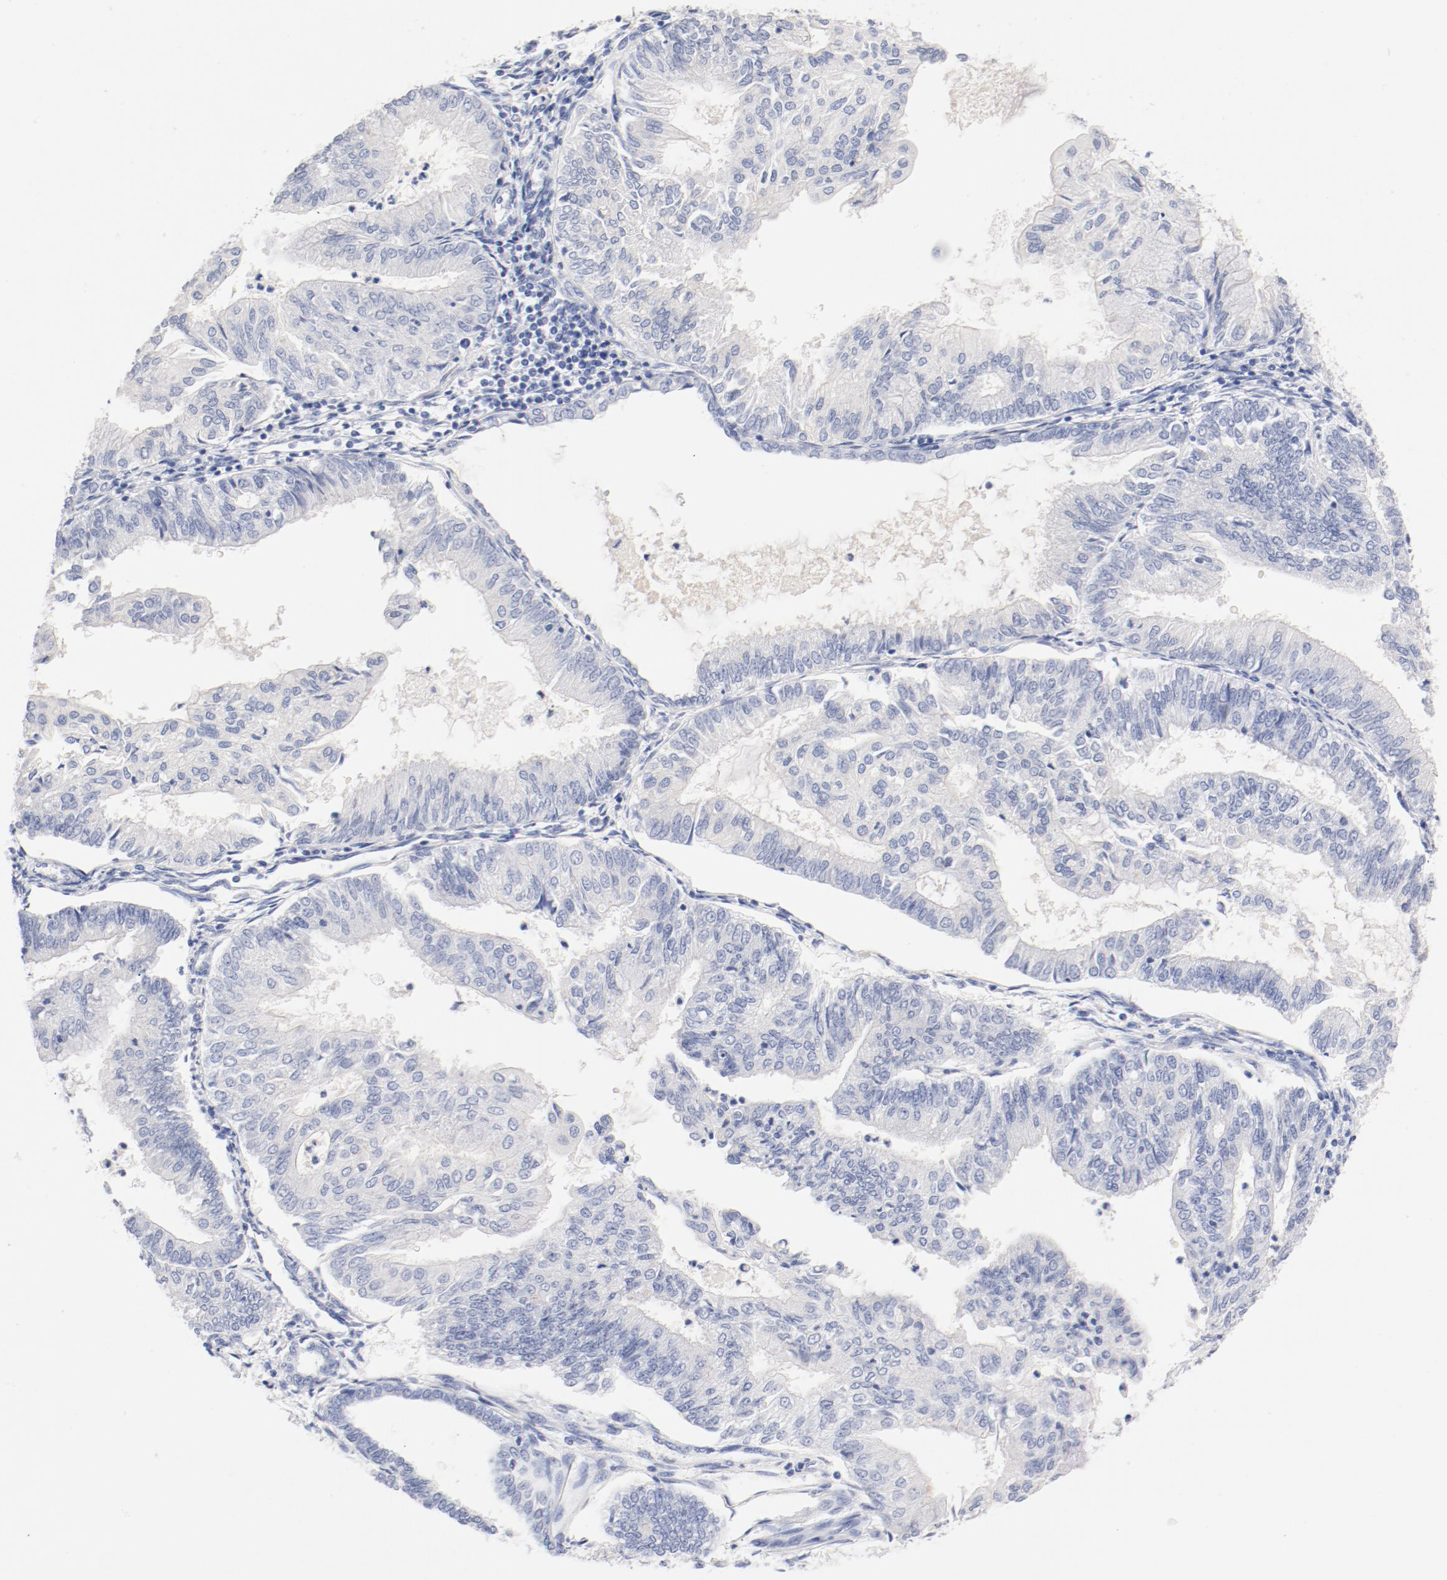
{"staining": {"intensity": "negative", "quantity": "none", "location": "none"}, "tissue": "endometrial cancer", "cell_type": "Tumor cells", "image_type": "cancer", "snomed": [{"axis": "morphology", "description": "Adenocarcinoma, NOS"}, {"axis": "topography", "description": "Endometrium"}], "caption": "The micrograph shows no significant positivity in tumor cells of endometrial adenocarcinoma. Brightfield microscopy of immunohistochemistry stained with DAB (3,3'-diaminobenzidine) (brown) and hematoxylin (blue), captured at high magnification.", "gene": "HOMER1", "patient": {"sex": "female", "age": 59}}